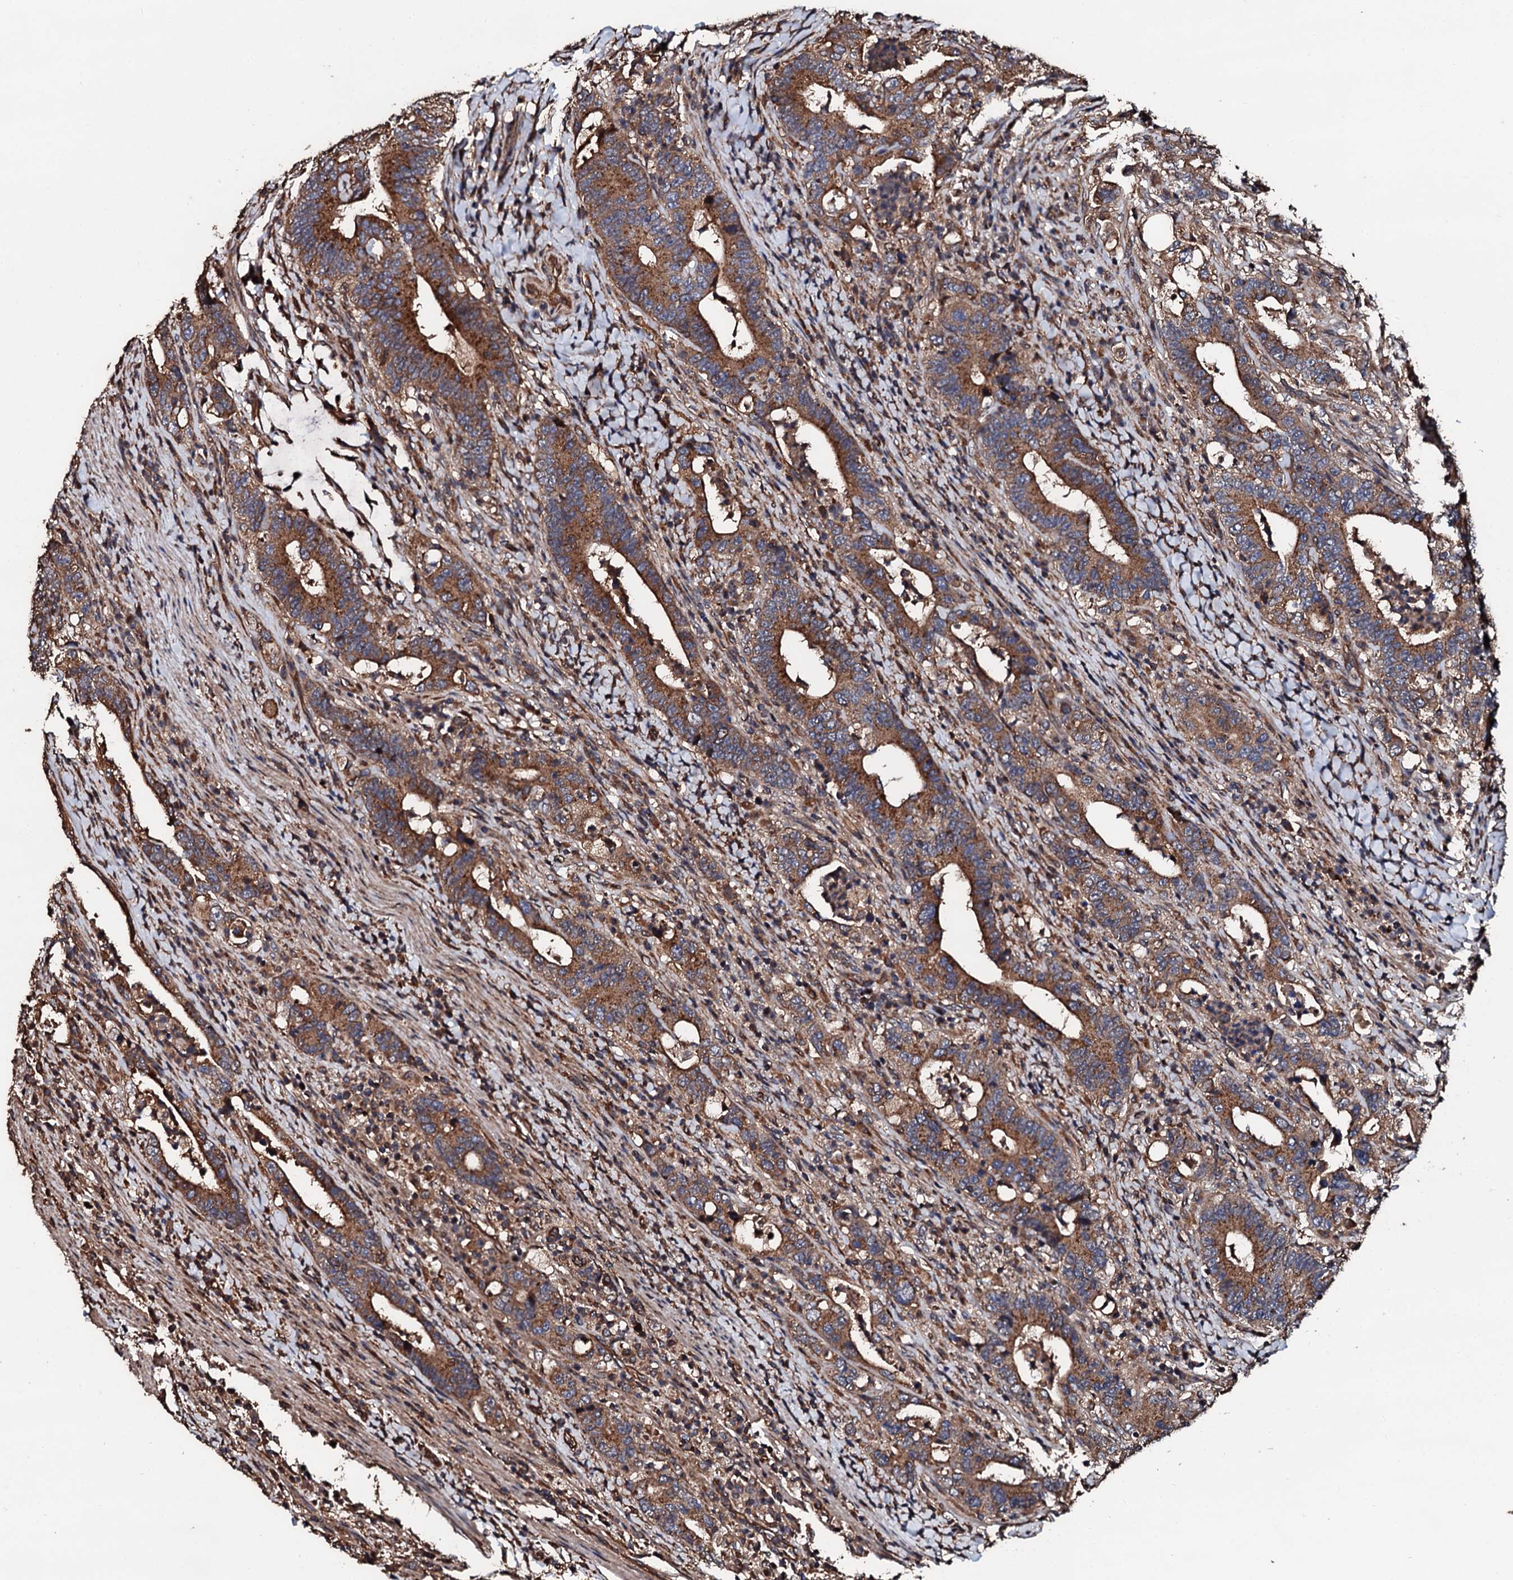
{"staining": {"intensity": "moderate", "quantity": ">75%", "location": "cytoplasmic/membranous"}, "tissue": "colorectal cancer", "cell_type": "Tumor cells", "image_type": "cancer", "snomed": [{"axis": "morphology", "description": "Adenocarcinoma, NOS"}, {"axis": "topography", "description": "Colon"}], "caption": "IHC (DAB) staining of adenocarcinoma (colorectal) displays moderate cytoplasmic/membranous protein expression in approximately >75% of tumor cells. The staining is performed using DAB brown chromogen to label protein expression. The nuclei are counter-stained blue using hematoxylin.", "gene": "CKAP5", "patient": {"sex": "female", "age": 75}}